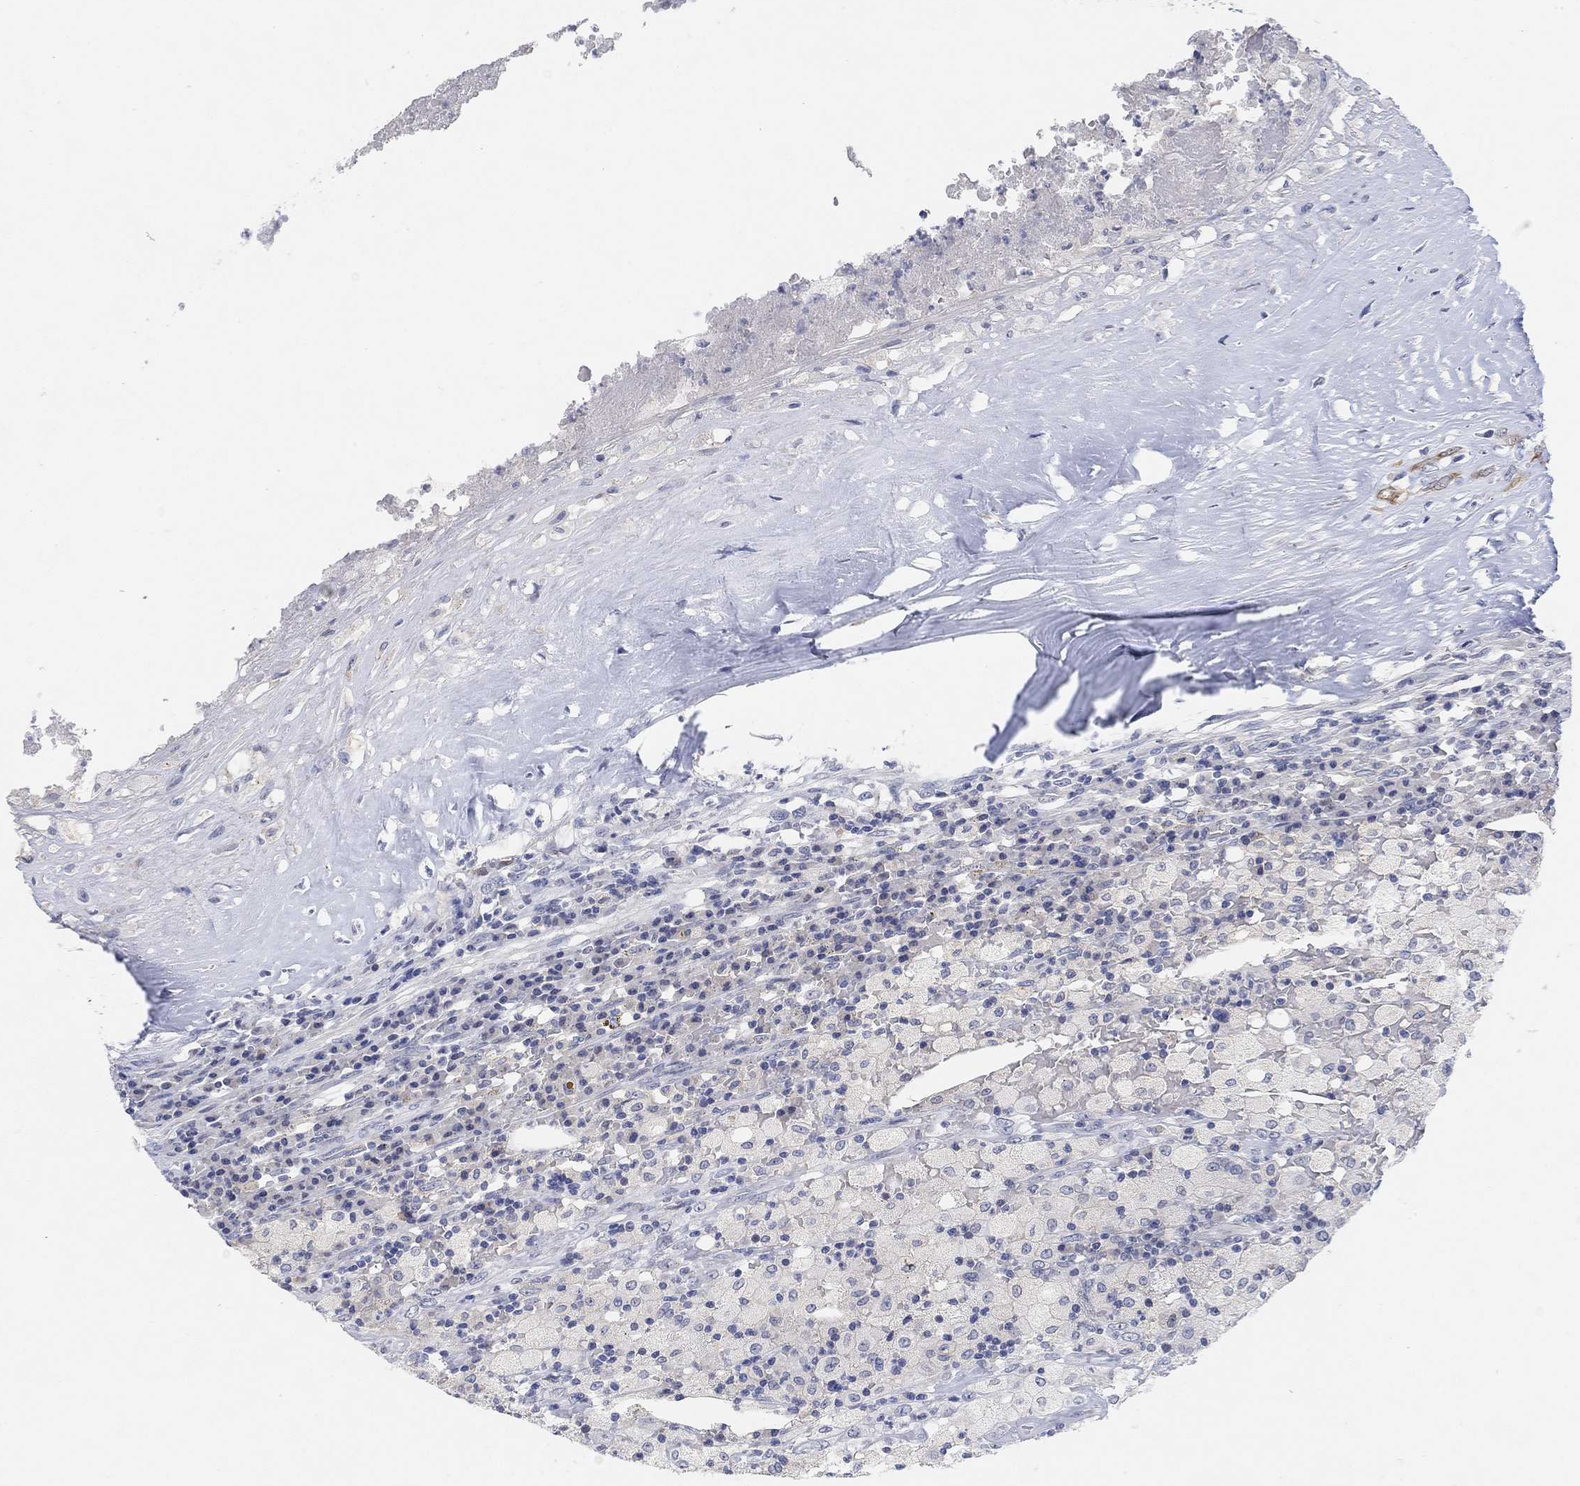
{"staining": {"intensity": "negative", "quantity": "none", "location": "none"}, "tissue": "testis cancer", "cell_type": "Tumor cells", "image_type": "cancer", "snomed": [{"axis": "morphology", "description": "Necrosis, NOS"}, {"axis": "morphology", "description": "Carcinoma, Embryonal, NOS"}, {"axis": "topography", "description": "Testis"}], "caption": "A photomicrograph of testis cancer stained for a protein demonstrates no brown staining in tumor cells.", "gene": "VAT1L", "patient": {"sex": "male", "age": 19}}